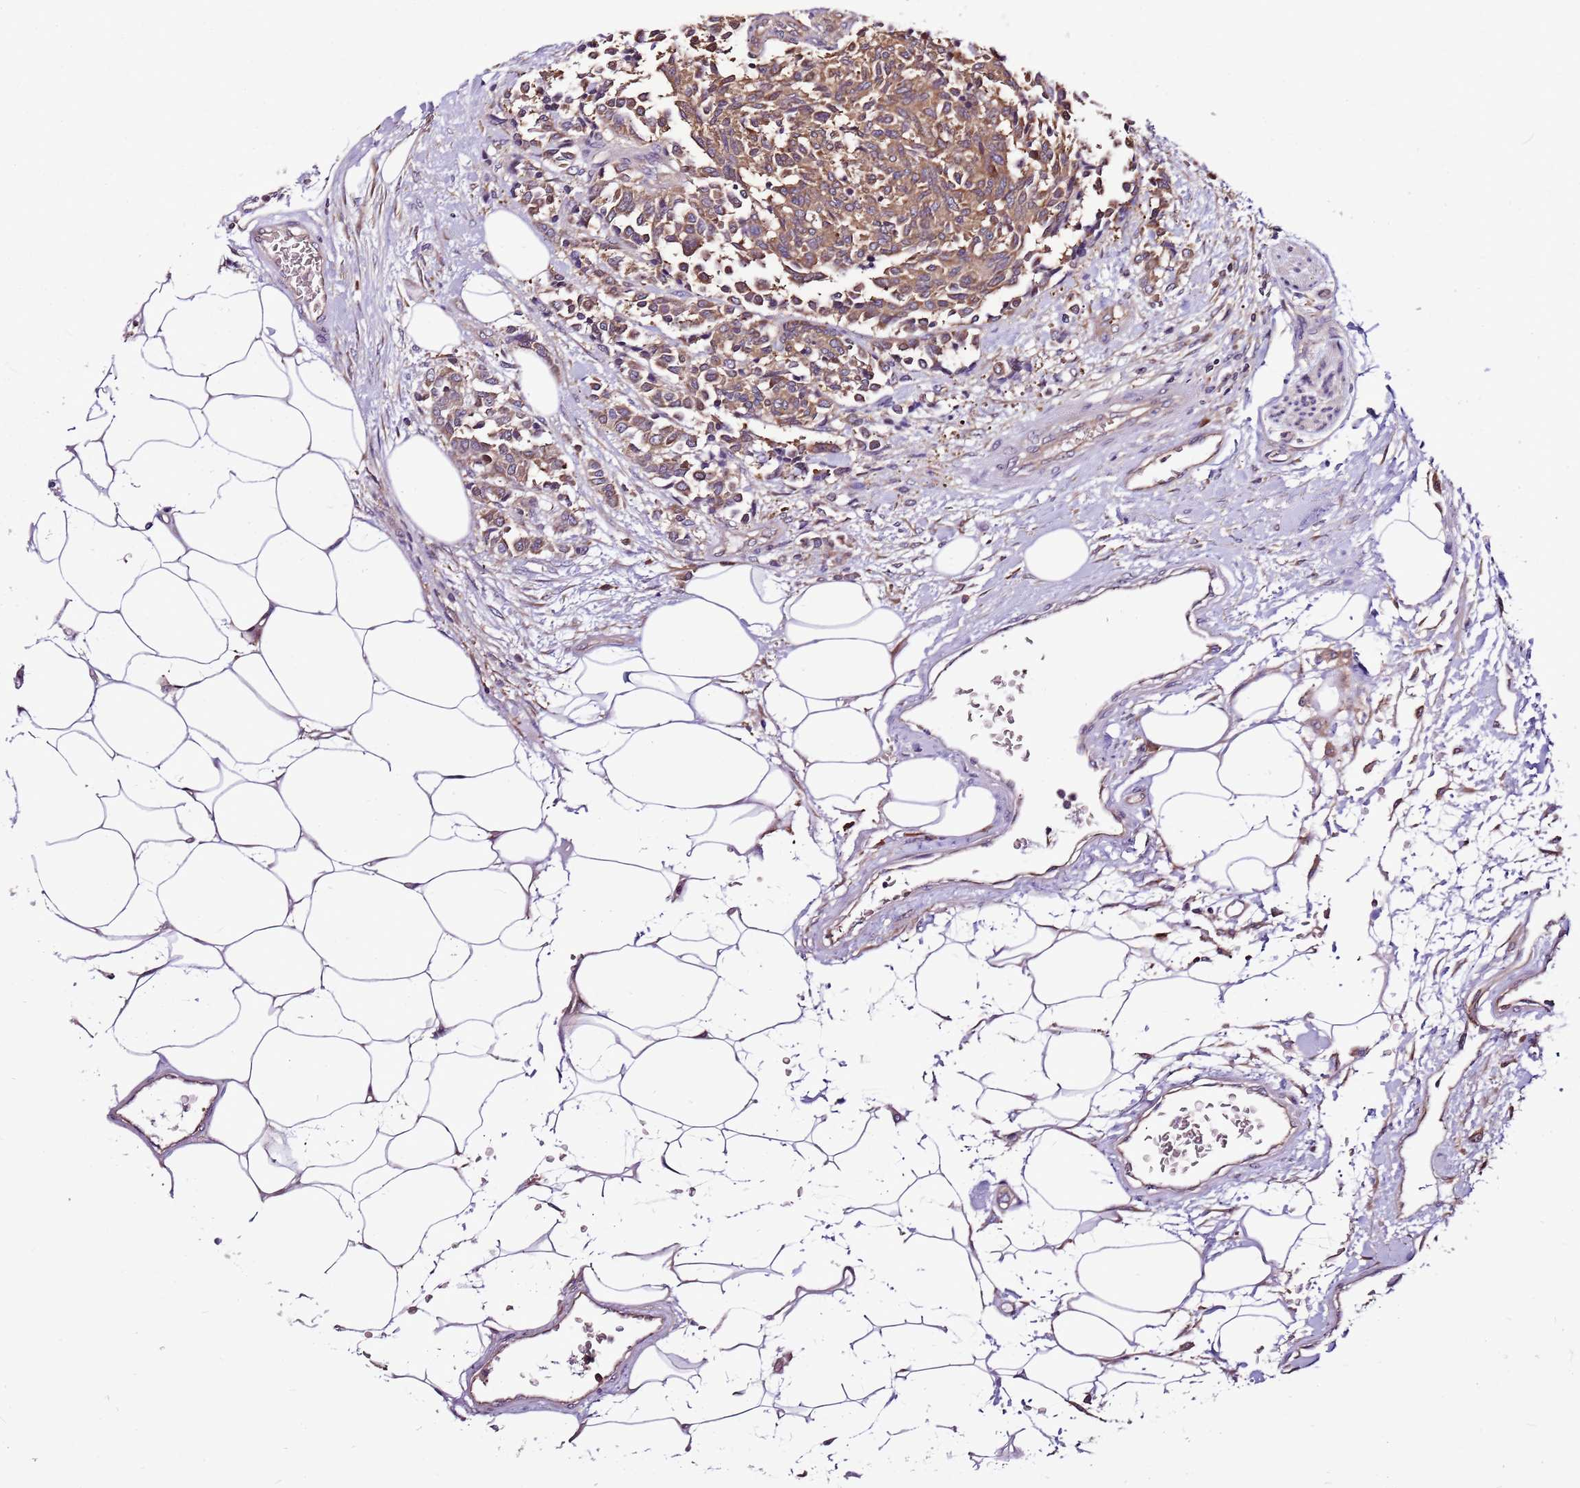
{"staining": {"intensity": "moderate", "quantity": "<25%", "location": "cytoplasmic/membranous"}, "tissue": "carcinoid", "cell_type": "Tumor cells", "image_type": "cancer", "snomed": [{"axis": "morphology", "description": "Carcinoid, malignant, NOS"}, {"axis": "topography", "description": "Pancreas"}], "caption": "Tumor cells demonstrate low levels of moderate cytoplasmic/membranous positivity in about <25% of cells in carcinoid. (IHC, brightfield microscopy, high magnification).", "gene": "ATXN2L", "patient": {"sex": "female", "age": 54}}